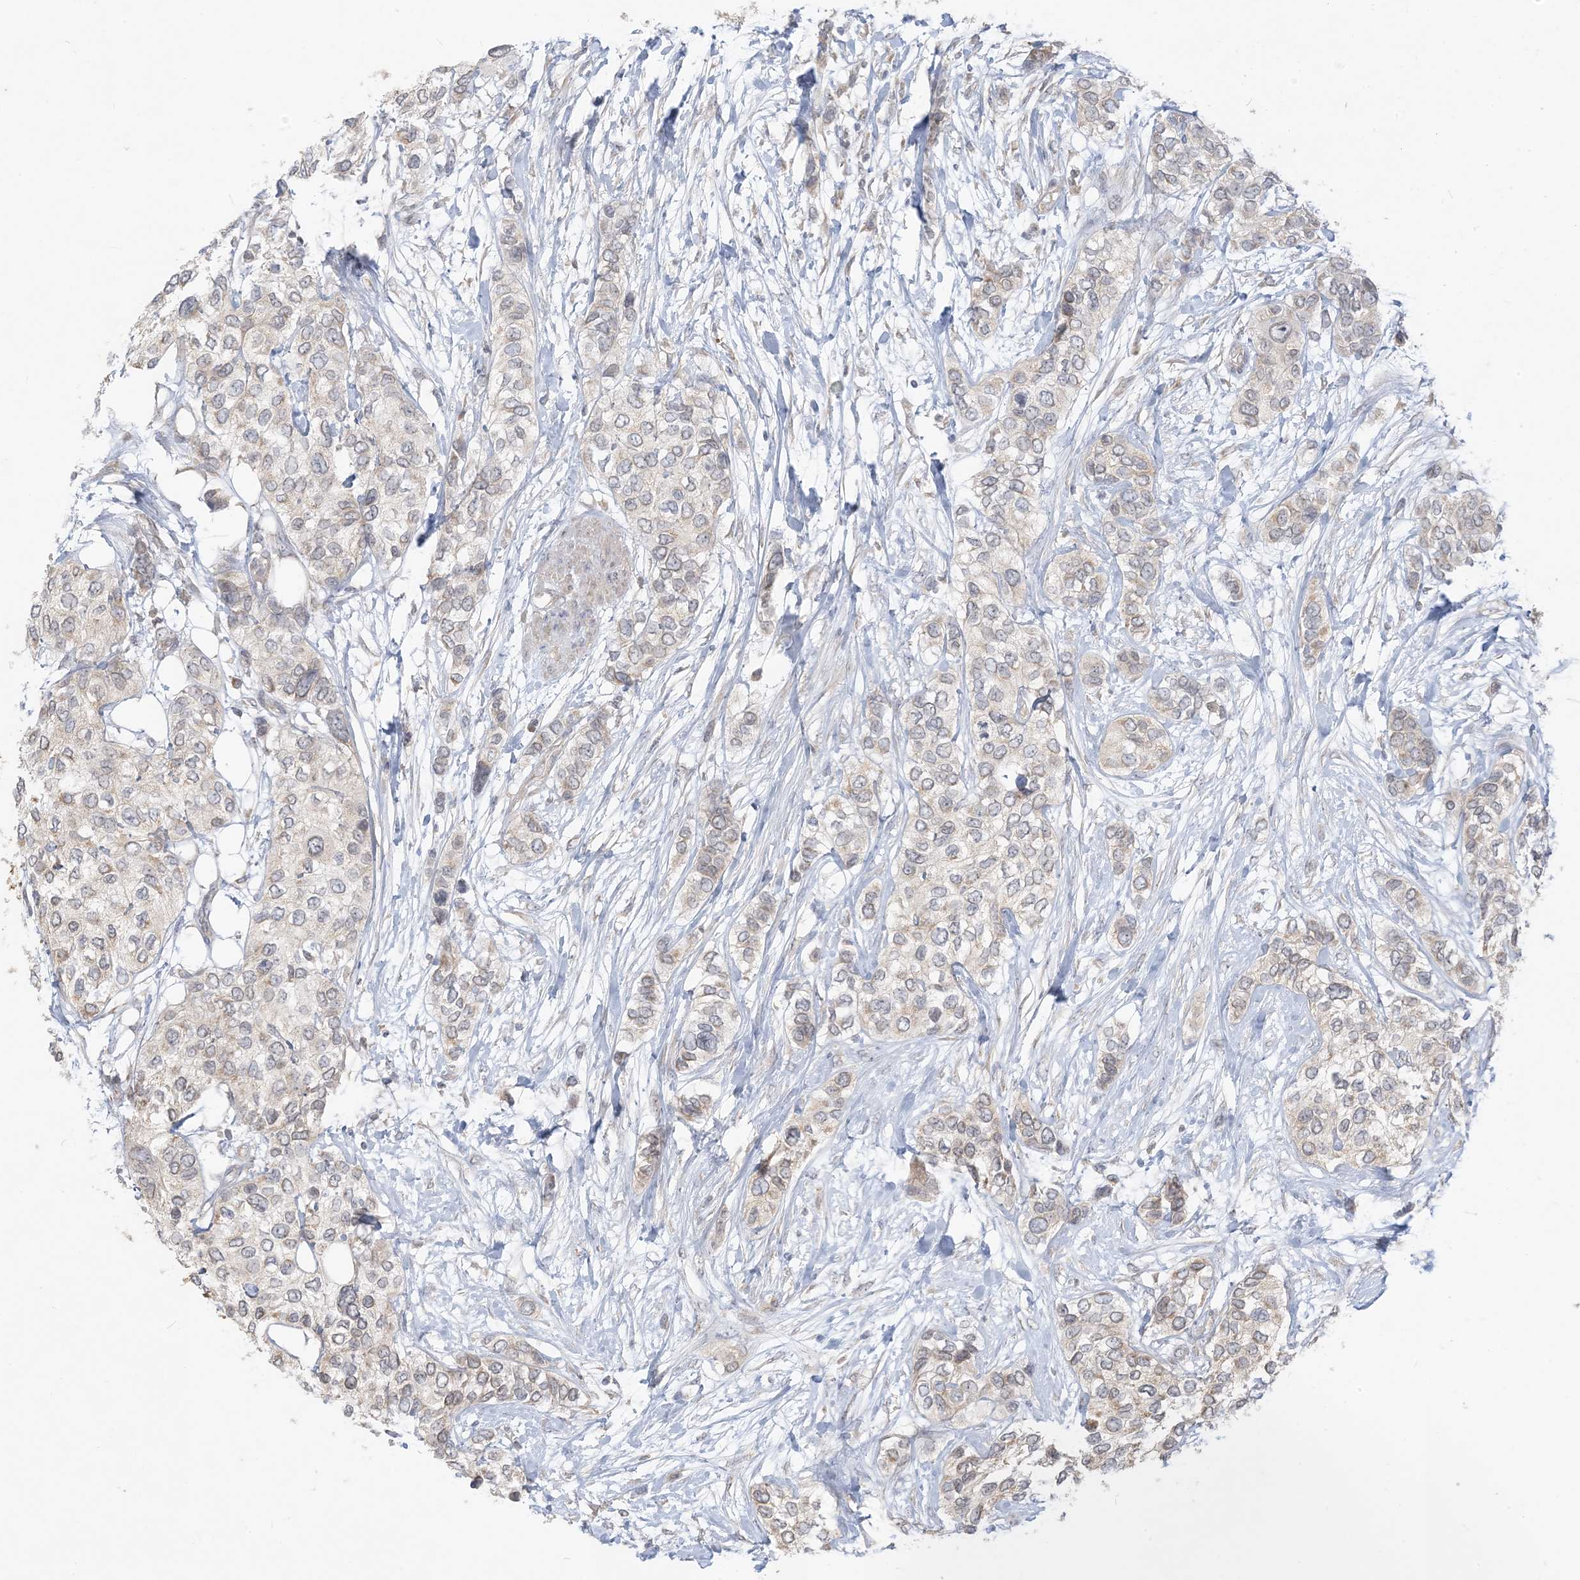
{"staining": {"intensity": "weak", "quantity": "25%-75%", "location": "cytoplasmic/membranous"}, "tissue": "urothelial cancer", "cell_type": "Tumor cells", "image_type": "cancer", "snomed": [{"axis": "morphology", "description": "Urothelial carcinoma, High grade"}, {"axis": "topography", "description": "Urinary bladder"}], "caption": "Immunohistochemical staining of human urothelial carcinoma (high-grade) reveals low levels of weak cytoplasmic/membranous expression in about 25%-75% of tumor cells.", "gene": "MCOLN1", "patient": {"sex": "female", "age": 56}}